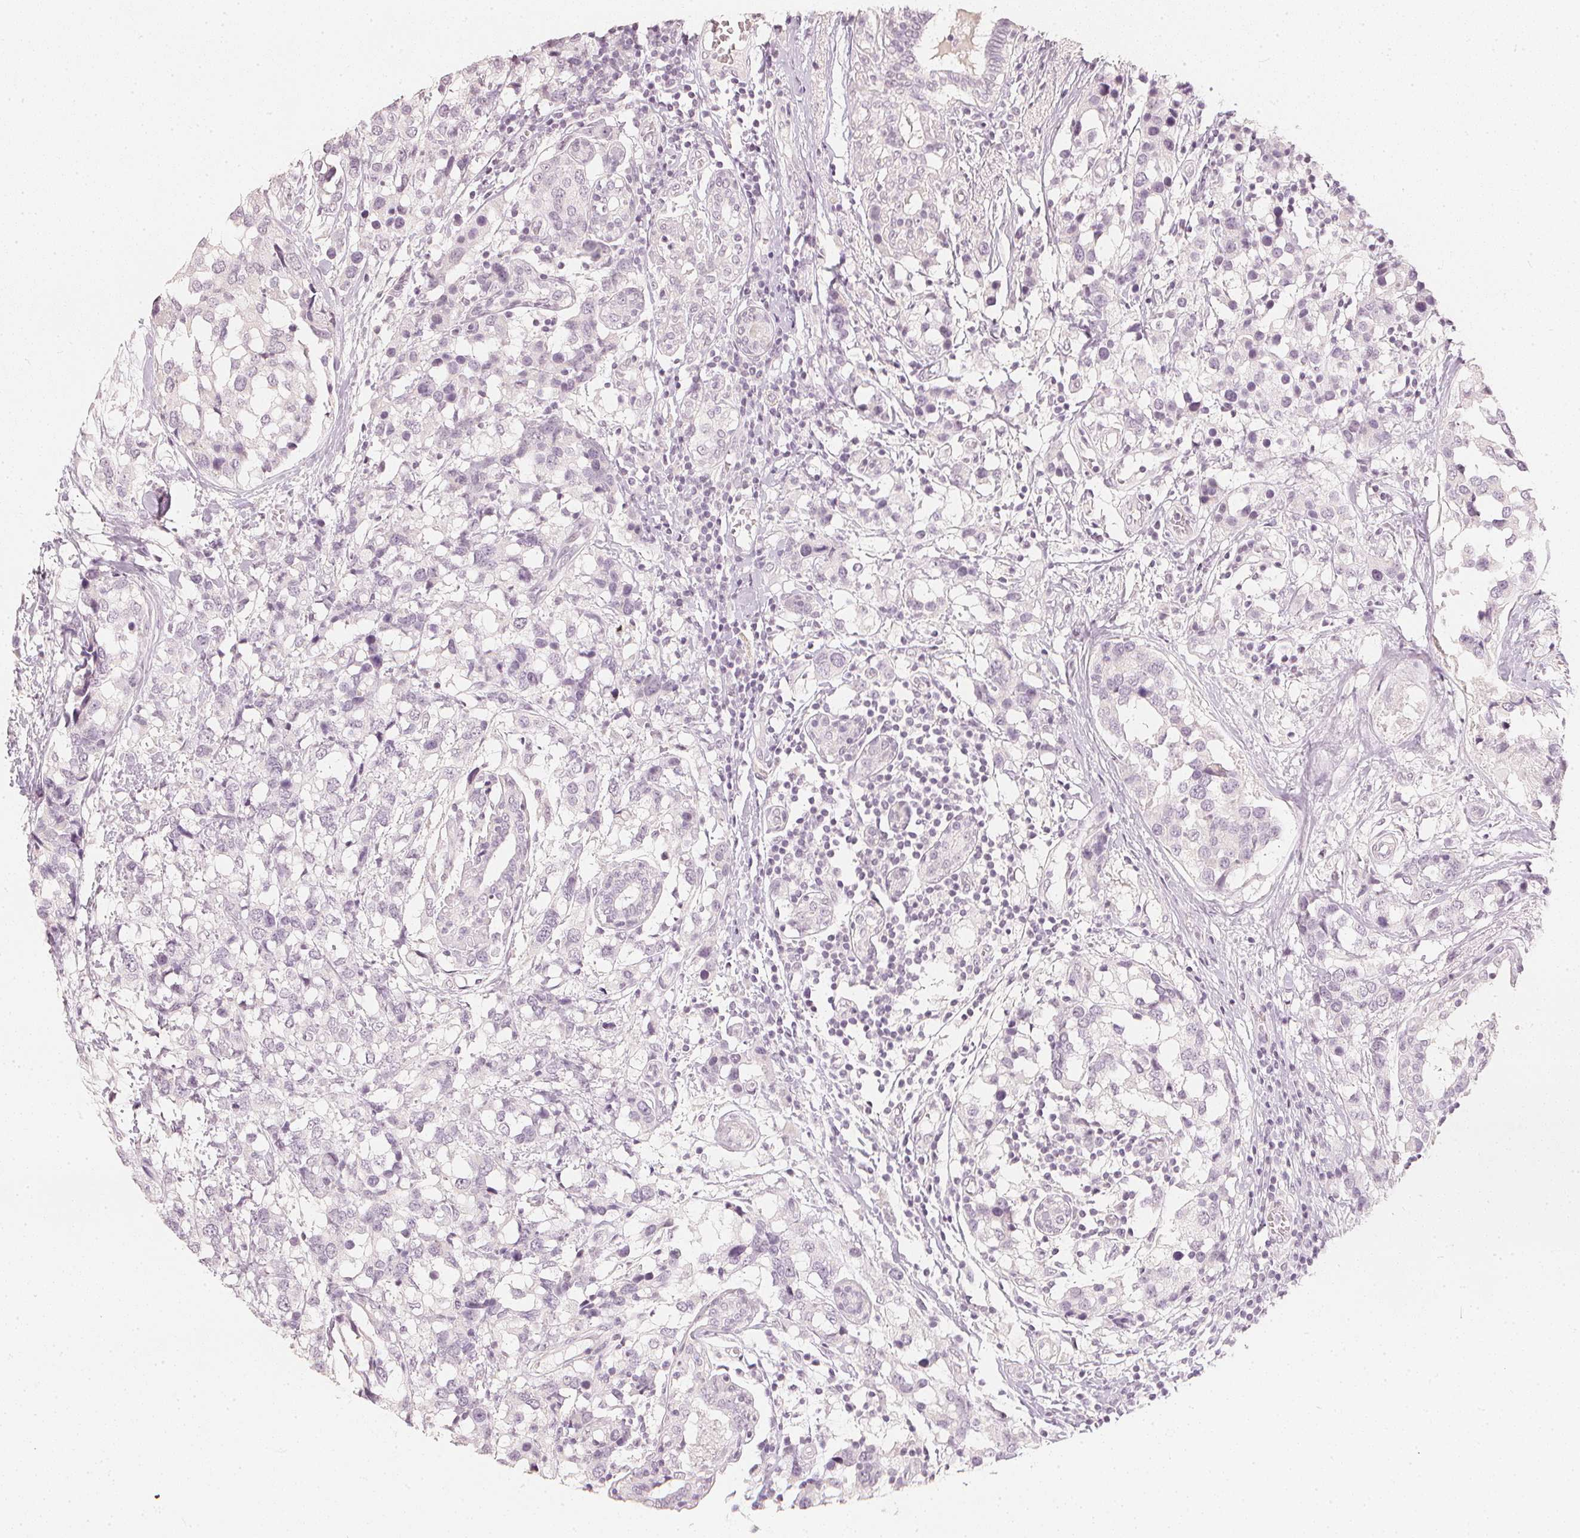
{"staining": {"intensity": "negative", "quantity": "none", "location": "none"}, "tissue": "breast cancer", "cell_type": "Tumor cells", "image_type": "cancer", "snomed": [{"axis": "morphology", "description": "Lobular carcinoma"}, {"axis": "topography", "description": "Breast"}], "caption": "Immunohistochemistry (IHC) of lobular carcinoma (breast) shows no expression in tumor cells.", "gene": "CALB1", "patient": {"sex": "female", "age": 59}}